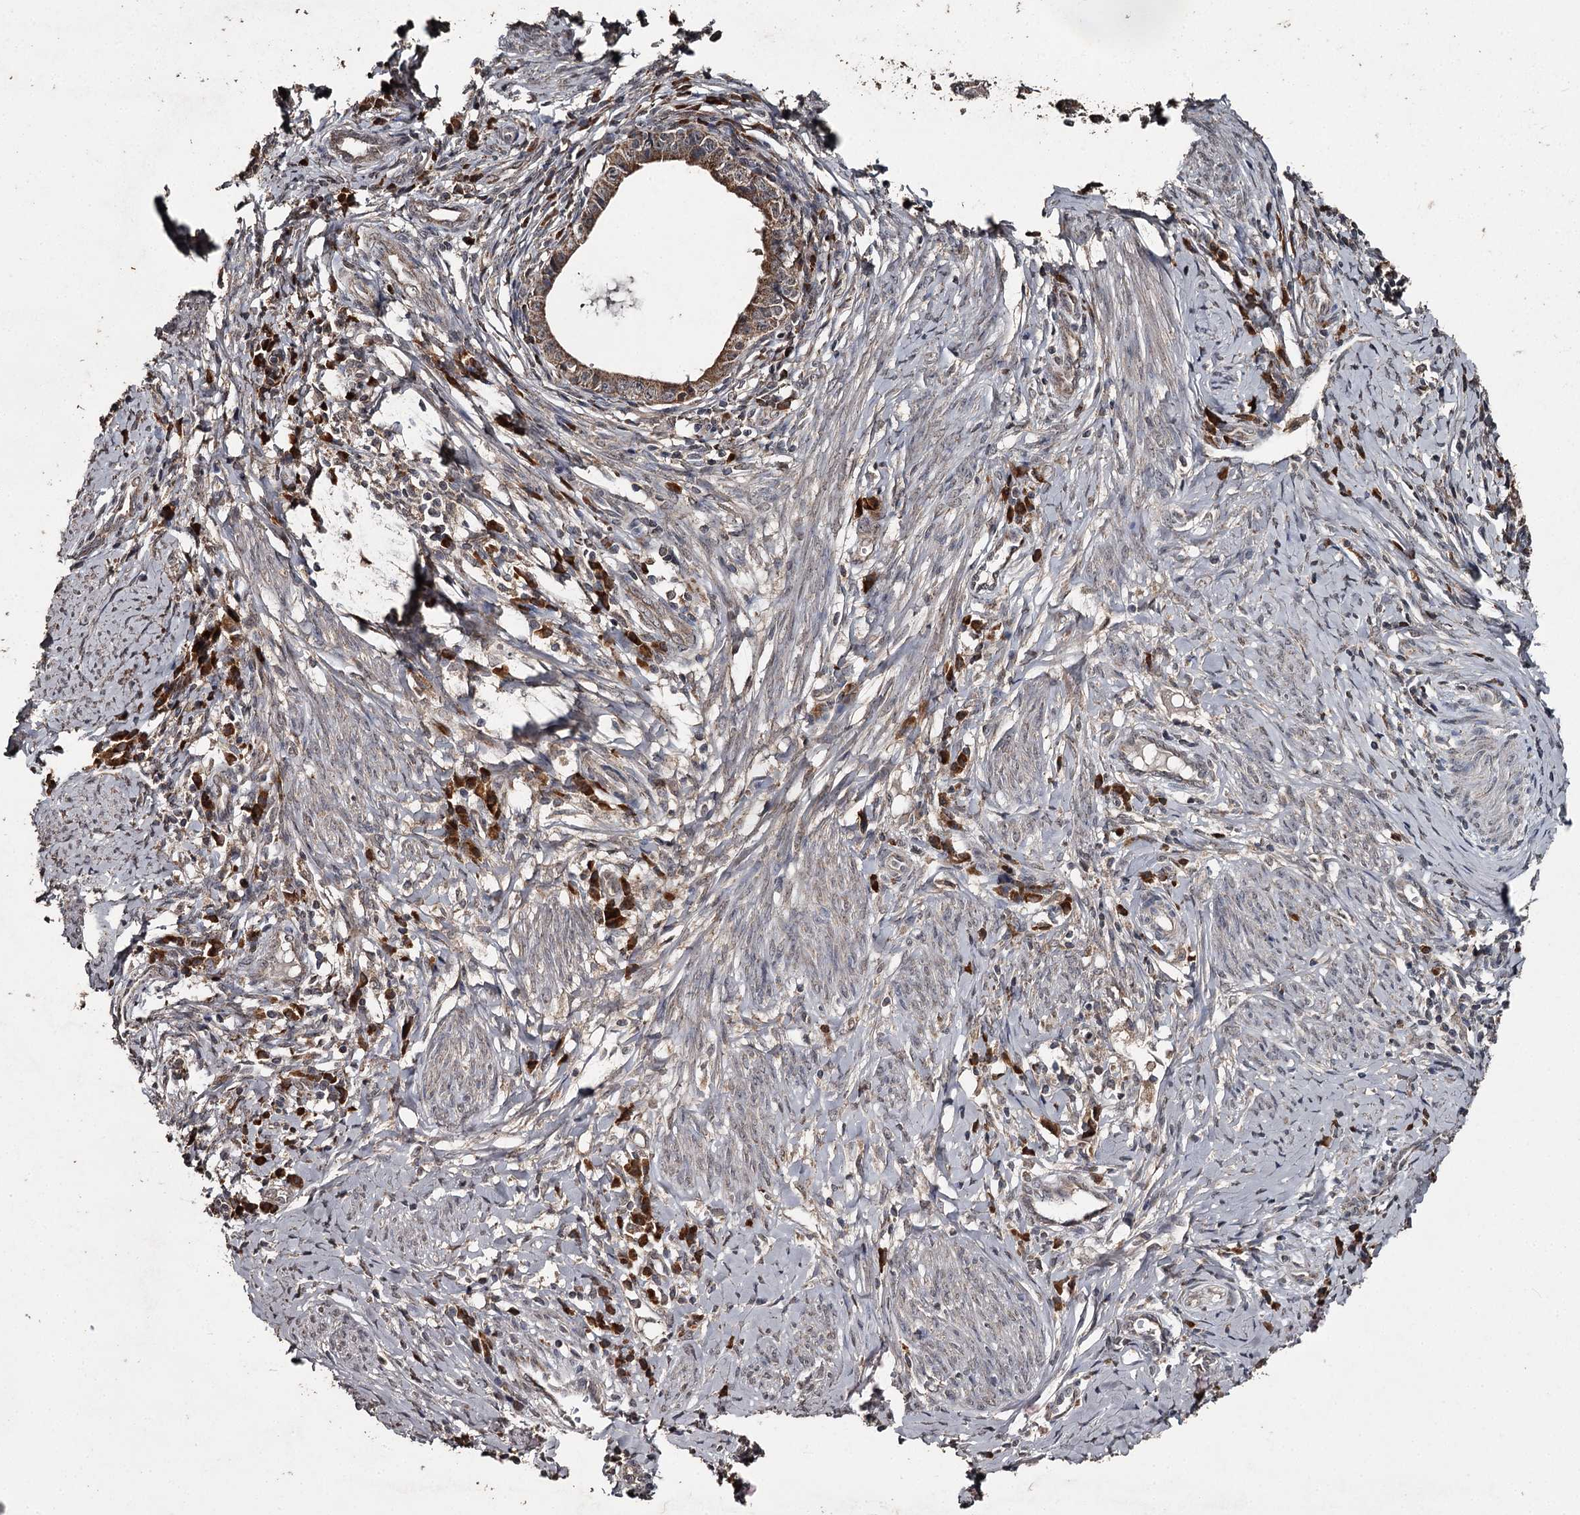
{"staining": {"intensity": "moderate", "quantity": ">75%", "location": "cytoplasmic/membranous"}, "tissue": "cervical cancer", "cell_type": "Tumor cells", "image_type": "cancer", "snomed": [{"axis": "morphology", "description": "Adenocarcinoma, NOS"}, {"axis": "topography", "description": "Cervix"}], "caption": "Immunohistochemical staining of cervical adenocarcinoma exhibits moderate cytoplasmic/membranous protein positivity in about >75% of tumor cells. The staining is performed using DAB (3,3'-diaminobenzidine) brown chromogen to label protein expression. The nuclei are counter-stained blue using hematoxylin.", "gene": "WIPI1", "patient": {"sex": "female", "age": 36}}